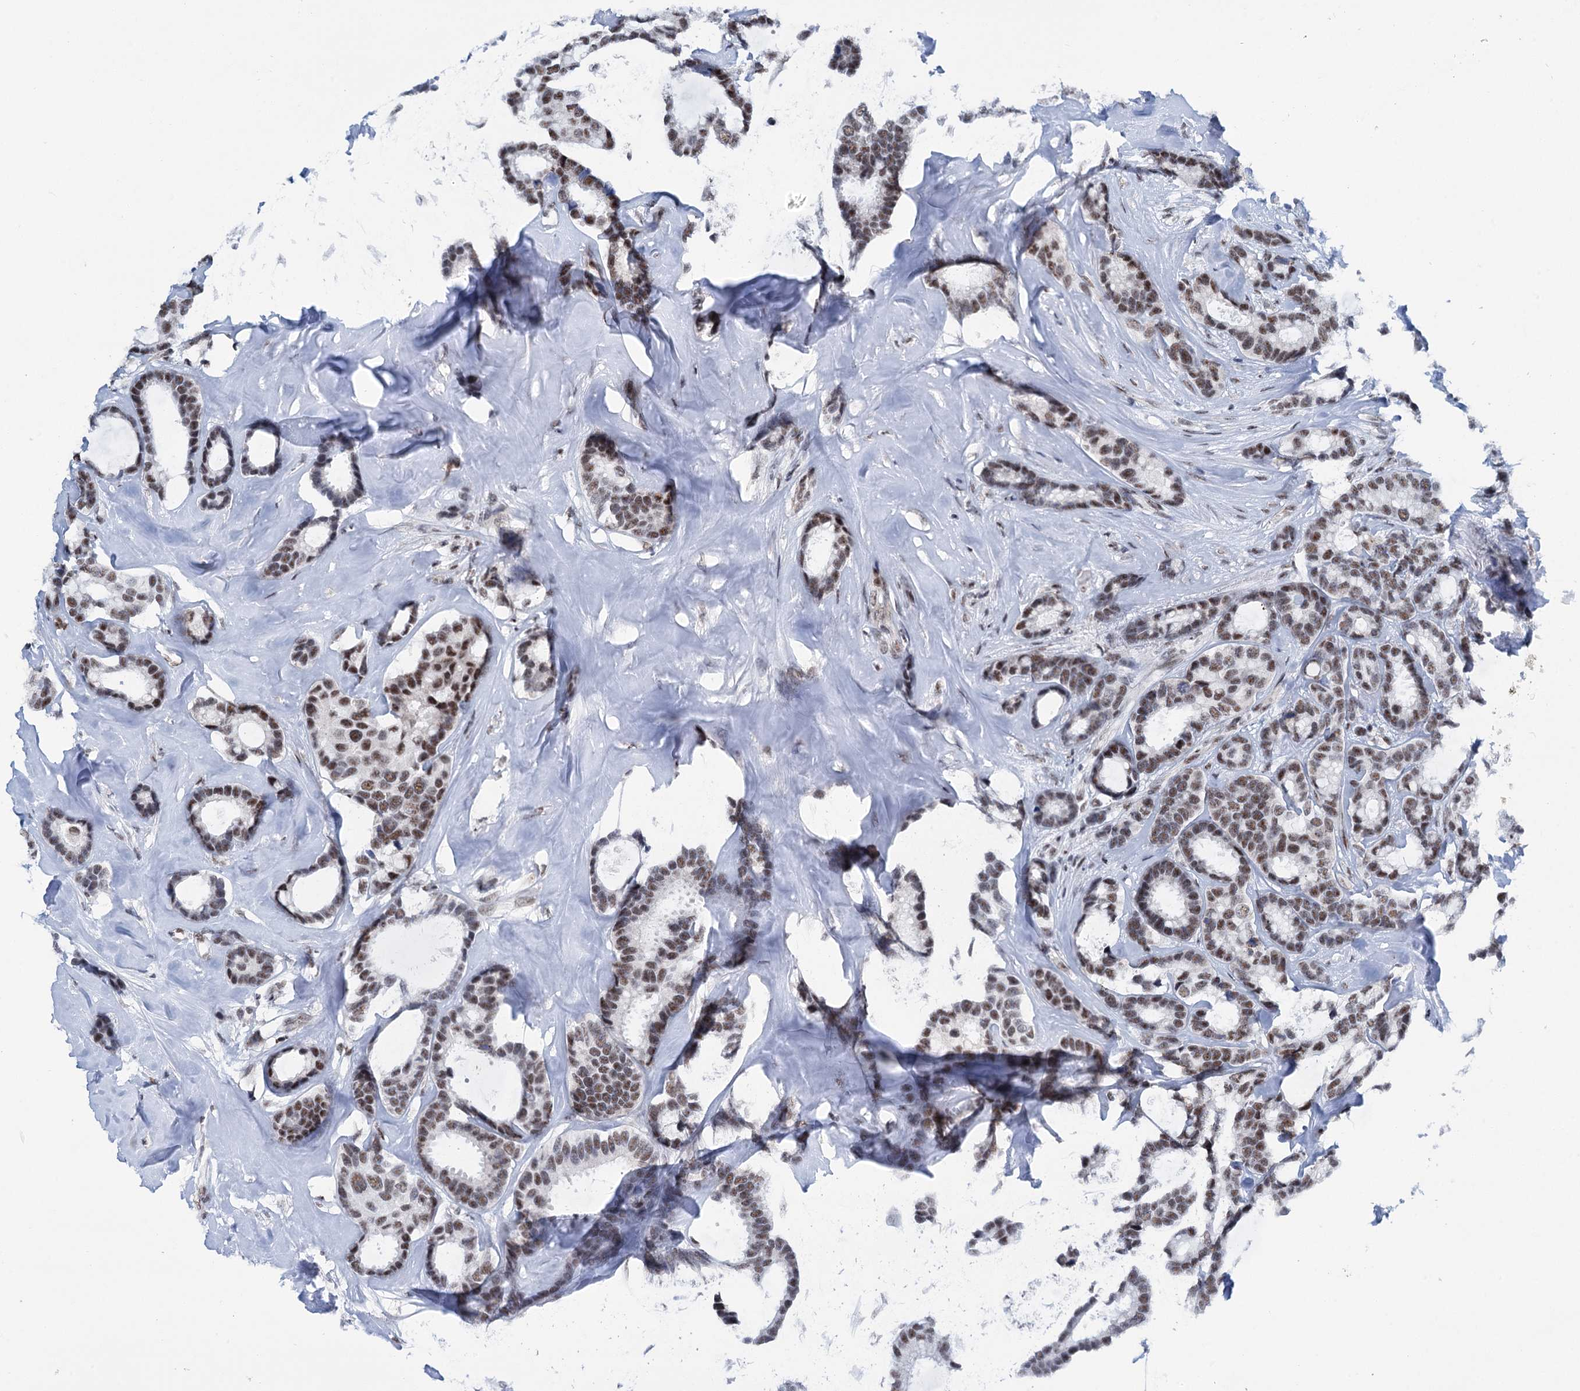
{"staining": {"intensity": "moderate", "quantity": ">75%", "location": "nuclear"}, "tissue": "breast cancer", "cell_type": "Tumor cells", "image_type": "cancer", "snomed": [{"axis": "morphology", "description": "Duct carcinoma"}, {"axis": "topography", "description": "Breast"}], "caption": "Moderate nuclear protein positivity is identified in approximately >75% of tumor cells in breast intraductal carcinoma. (Stains: DAB in brown, nuclei in blue, Microscopy: brightfield microscopy at high magnification).", "gene": "SREK1", "patient": {"sex": "female", "age": 87}}